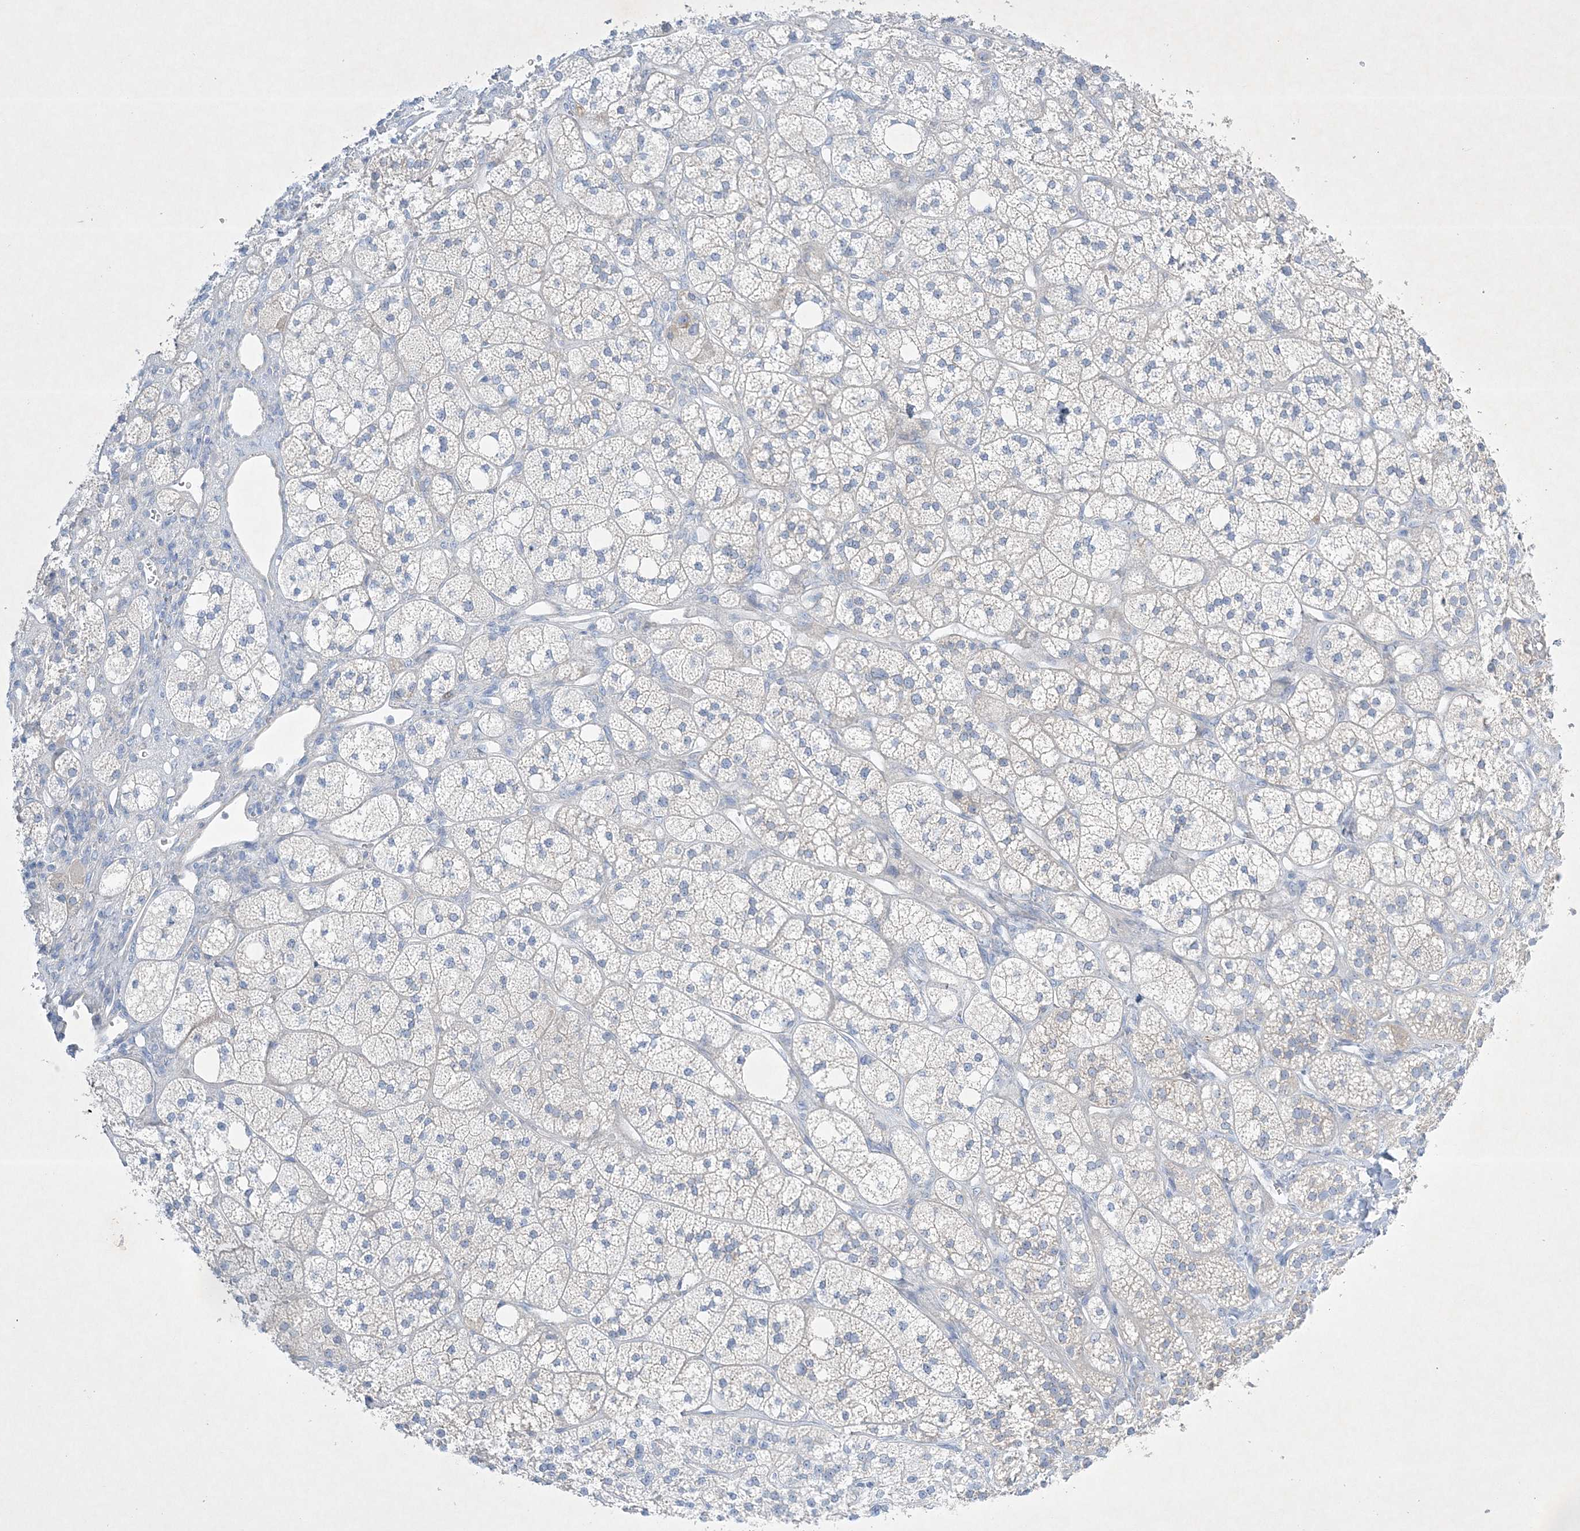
{"staining": {"intensity": "negative", "quantity": "none", "location": "none"}, "tissue": "adrenal gland", "cell_type": "Glandular cells", "image_type": "normal", "snomed": [{"axis": "morphology", "description": "Normal tissue, NOS"}, {"axis": "topography", "description": "Adrenal gland"}], "caption": "Human adrenal gland stained for a protein using IHC shows no positivity in glandular cells.", "gene": "FARSB", "patient": {"sex": "male", "age": 61}}